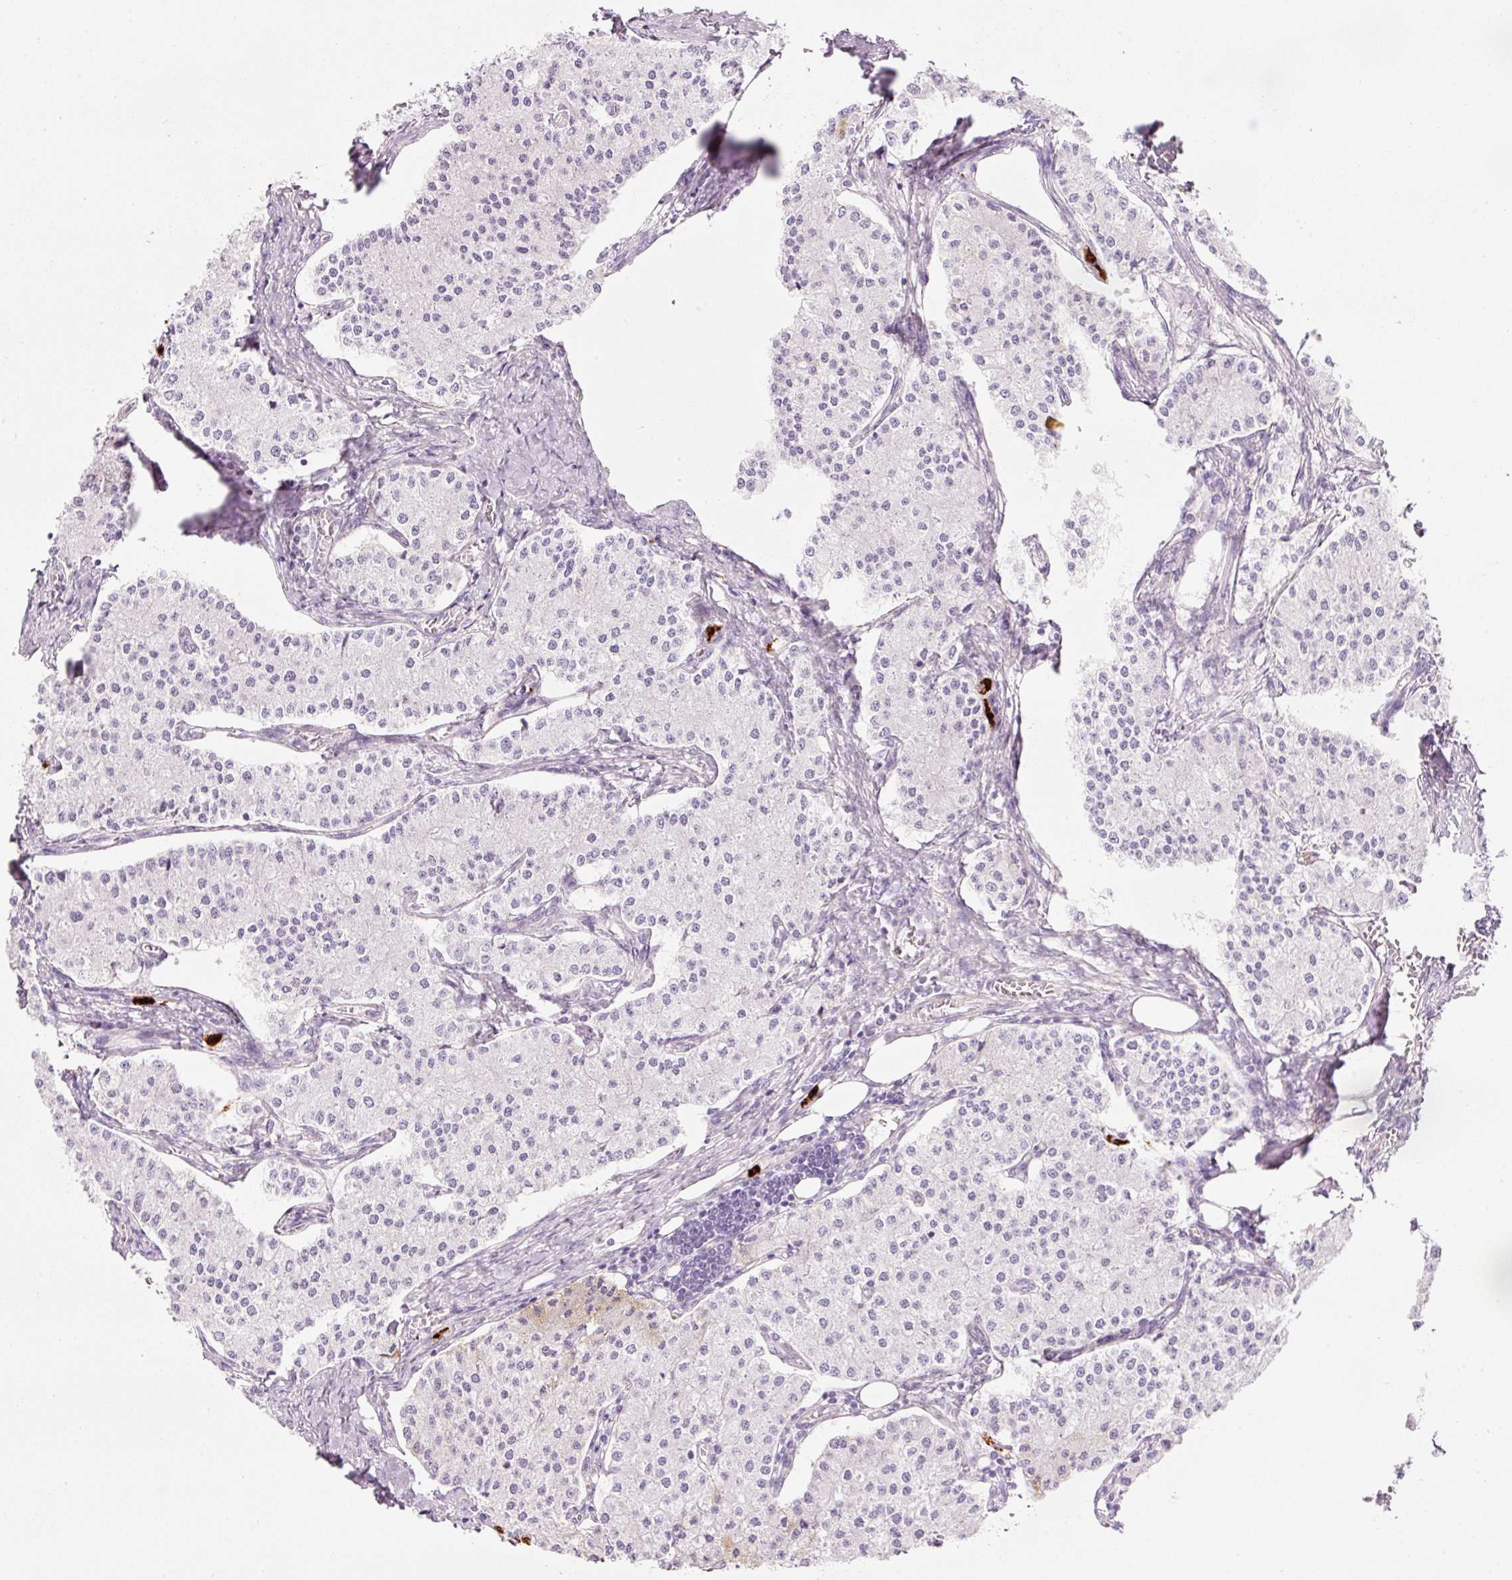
{"staining": {"intensity": "negative", "quantity": "none", "location": "none"}, "tissue": "carcinoid", "cell_type": "Tumor cells", "image_type": "cancer", "snomed": [{"axis": "morphology", "description": "Carcinoid, malignant, NOS"}, {"axis": "topography", "description": "Colon"}], "caption": "Tumor cells show no significant protein positivity in carcinoid.", "gene": "MAP3K3", "patient": {"sex": "female", "age": 52}}